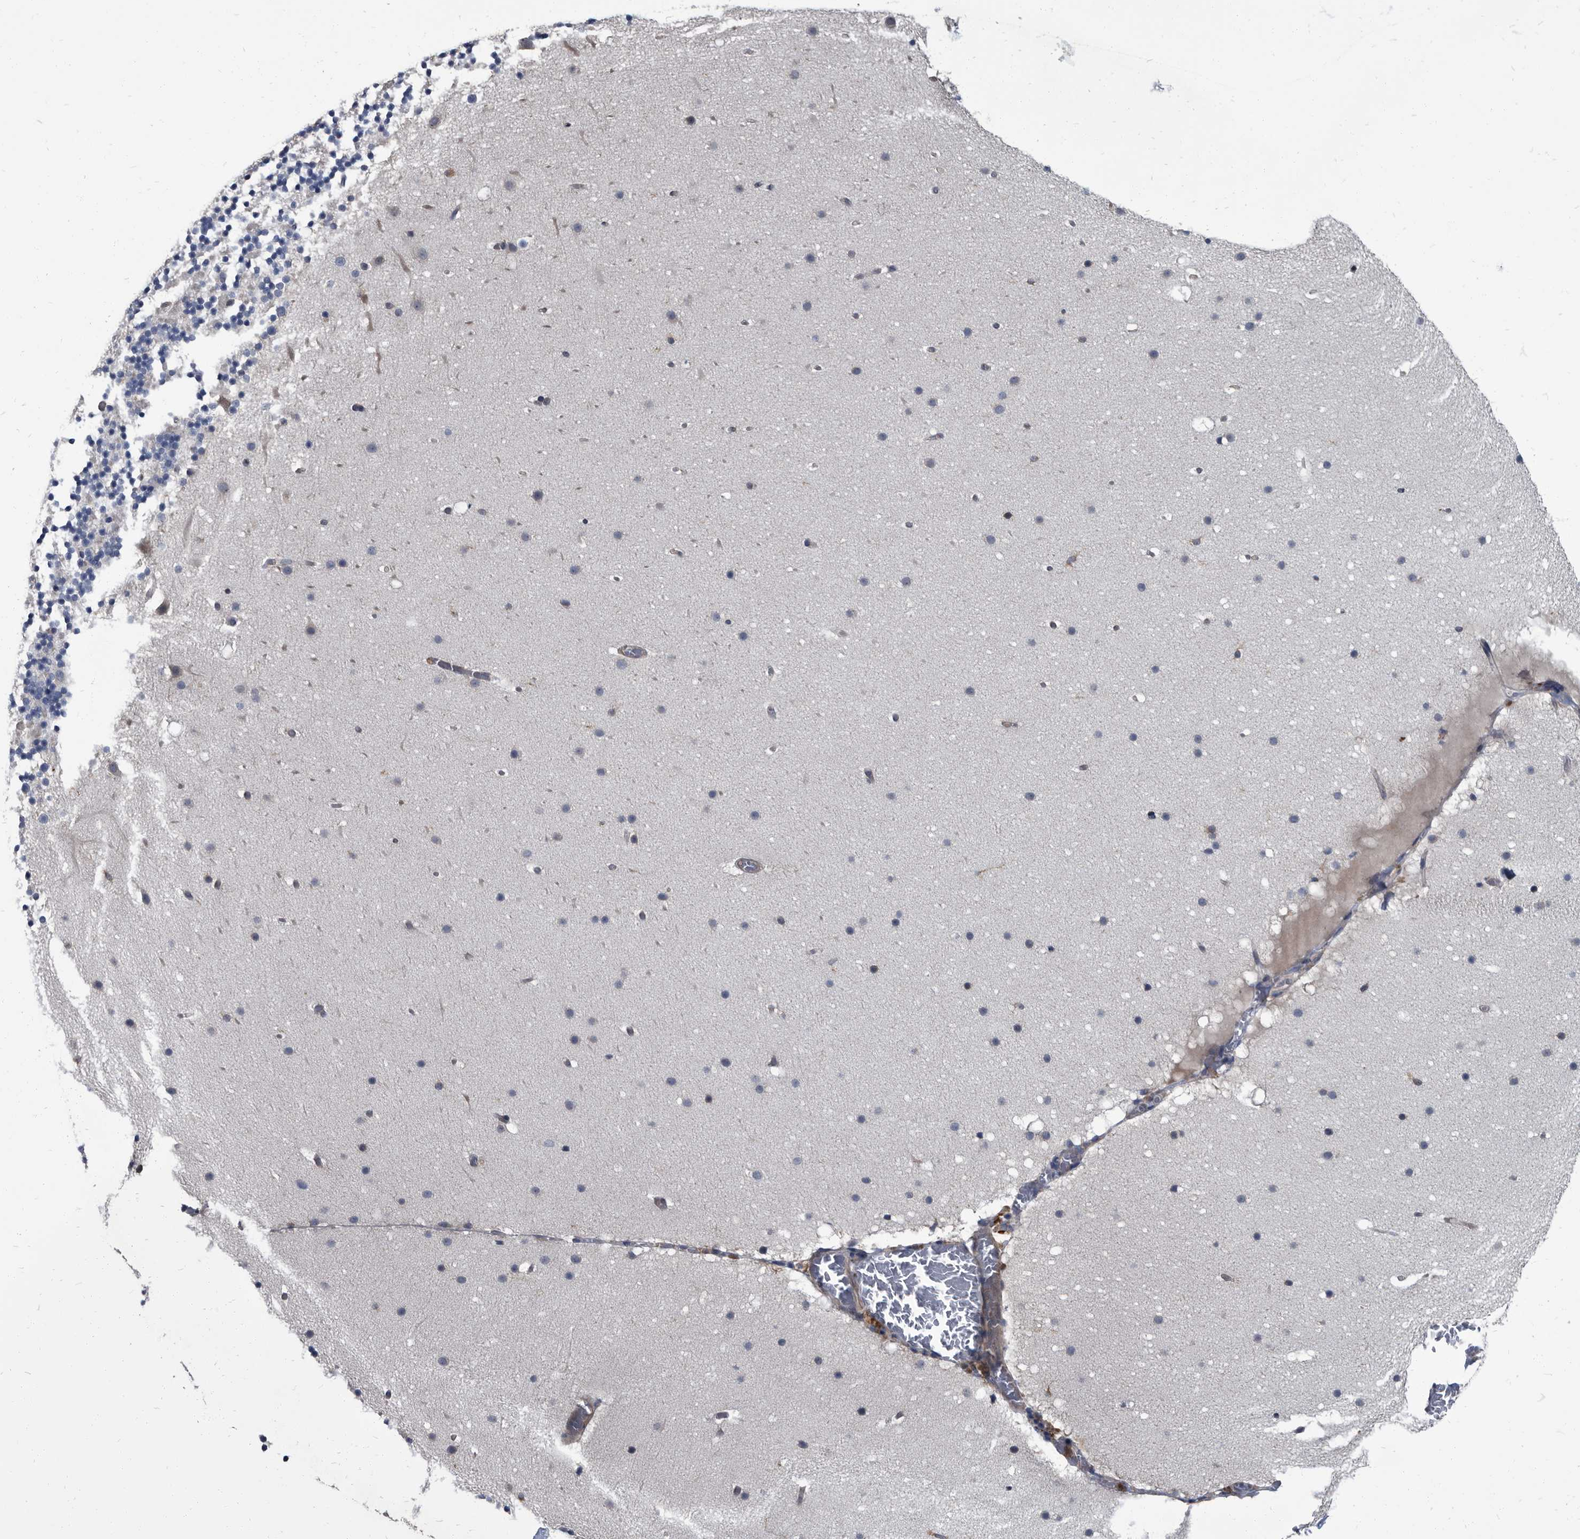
{"staining": {"intensity": "negative", "quantity": "none", "location": "none"}, "tissue": "cerebellum", "cell_type": "Cells in granular layer", "image_type": "normal", "snomed": [{"axis": "morphology", "description": "Normal tissue, NOS"}, {"axis": "topography", "description": "Cerebellum"}], "caption": "Immunohistochemical staining of benign cerebellum reveals no significant positivity in cells in granular layer.", "gene": "CDV3", "patient": {"sex": "male", "age": 57}}